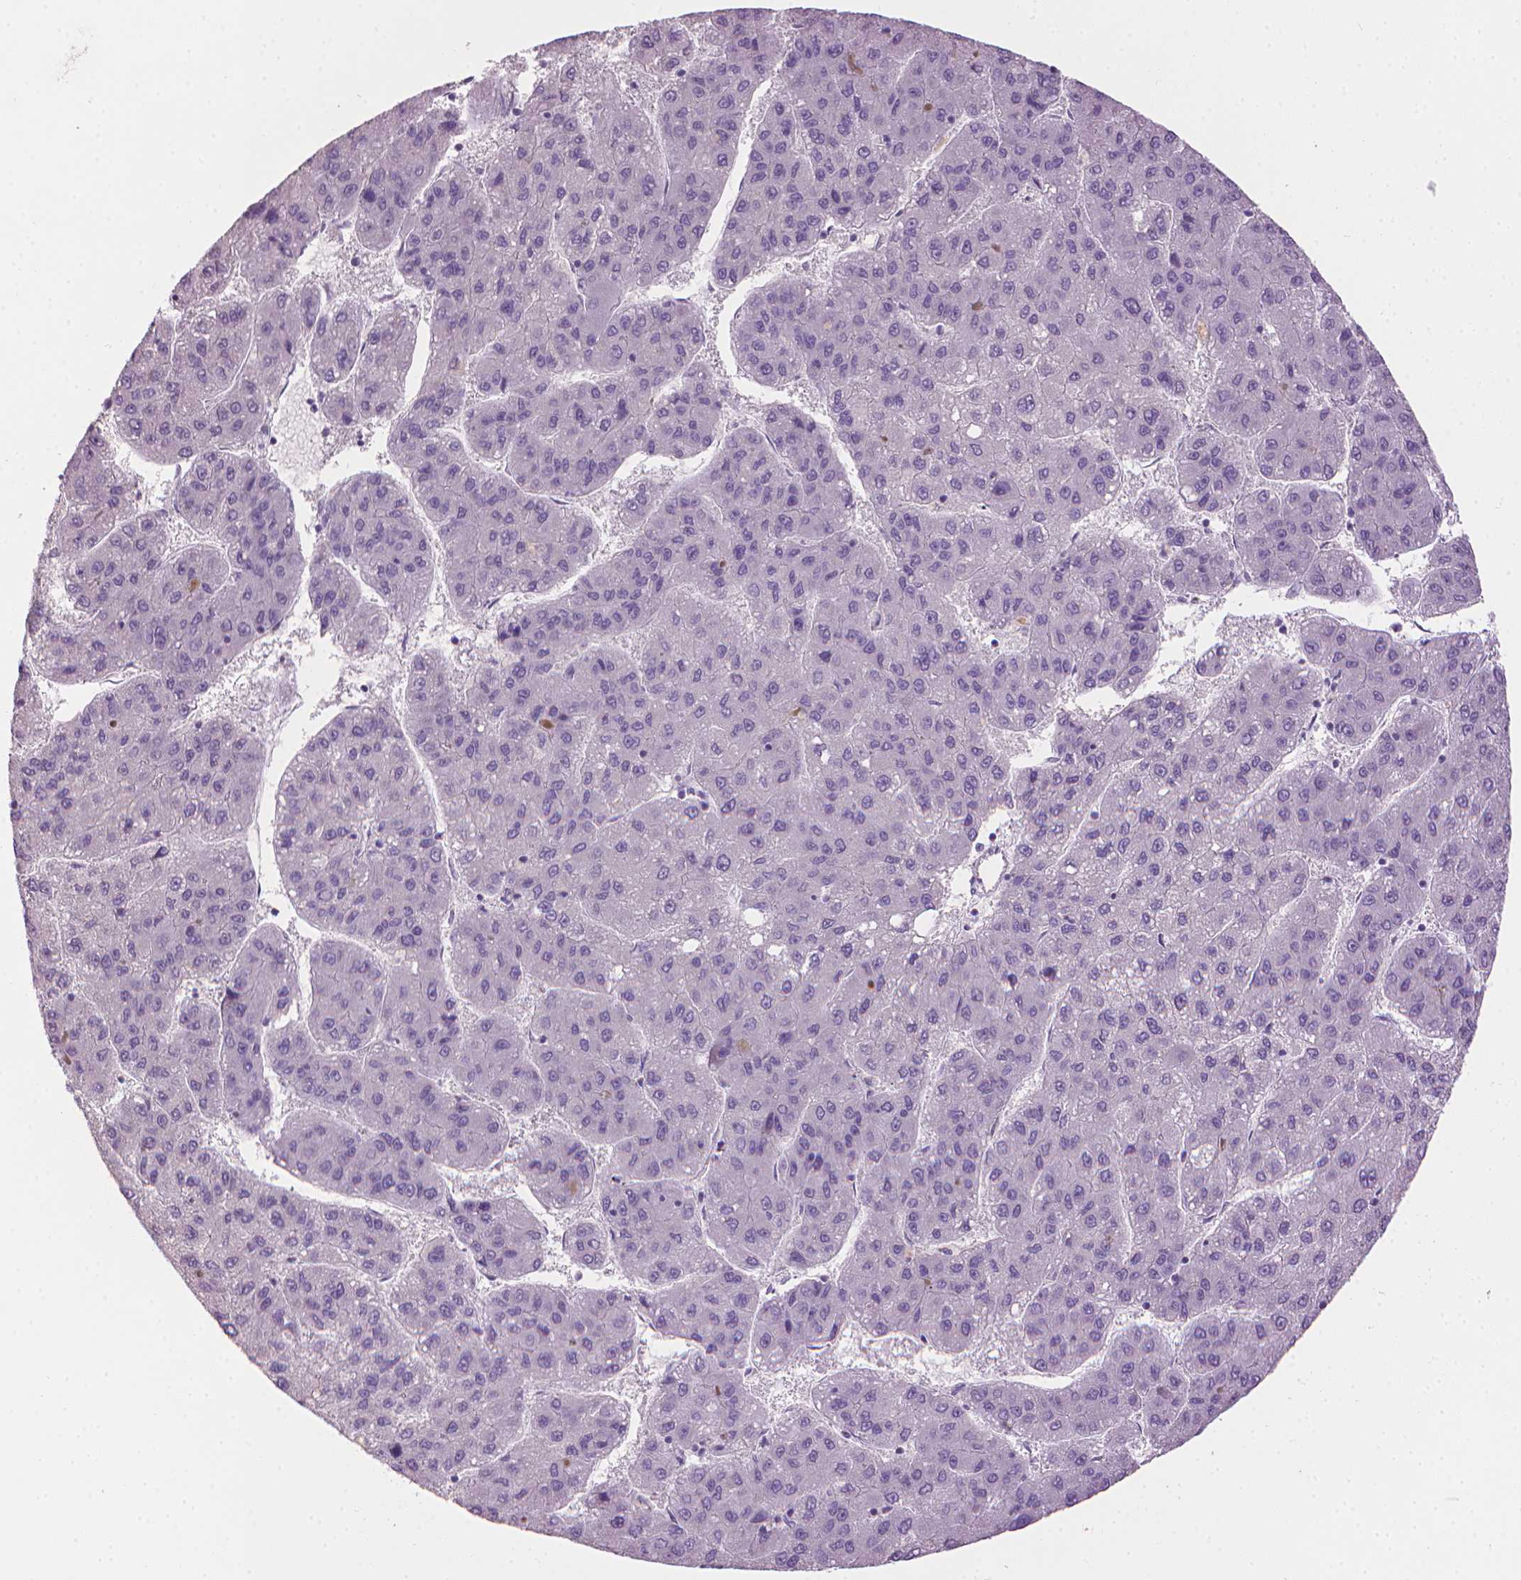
{"staining": {"intensity": "negative", "quantity": "none", "location": "none"}, "tissue": "liver cancer", "cell_type": "Tumor cells", "image_type": "cancer", "snomed": [{"axis": "morphology", "description": "Carcinoma, Hepatocellular, NOS"}, {"axis": "topography", "description": "Liver"}], "caption": "This is a histopathology image of immunohistochemistry staining of liver cancer, which shows no positivity in tumor cells.", "gene": "MLANA", "patient": {"sex": "female", "age": 82}}